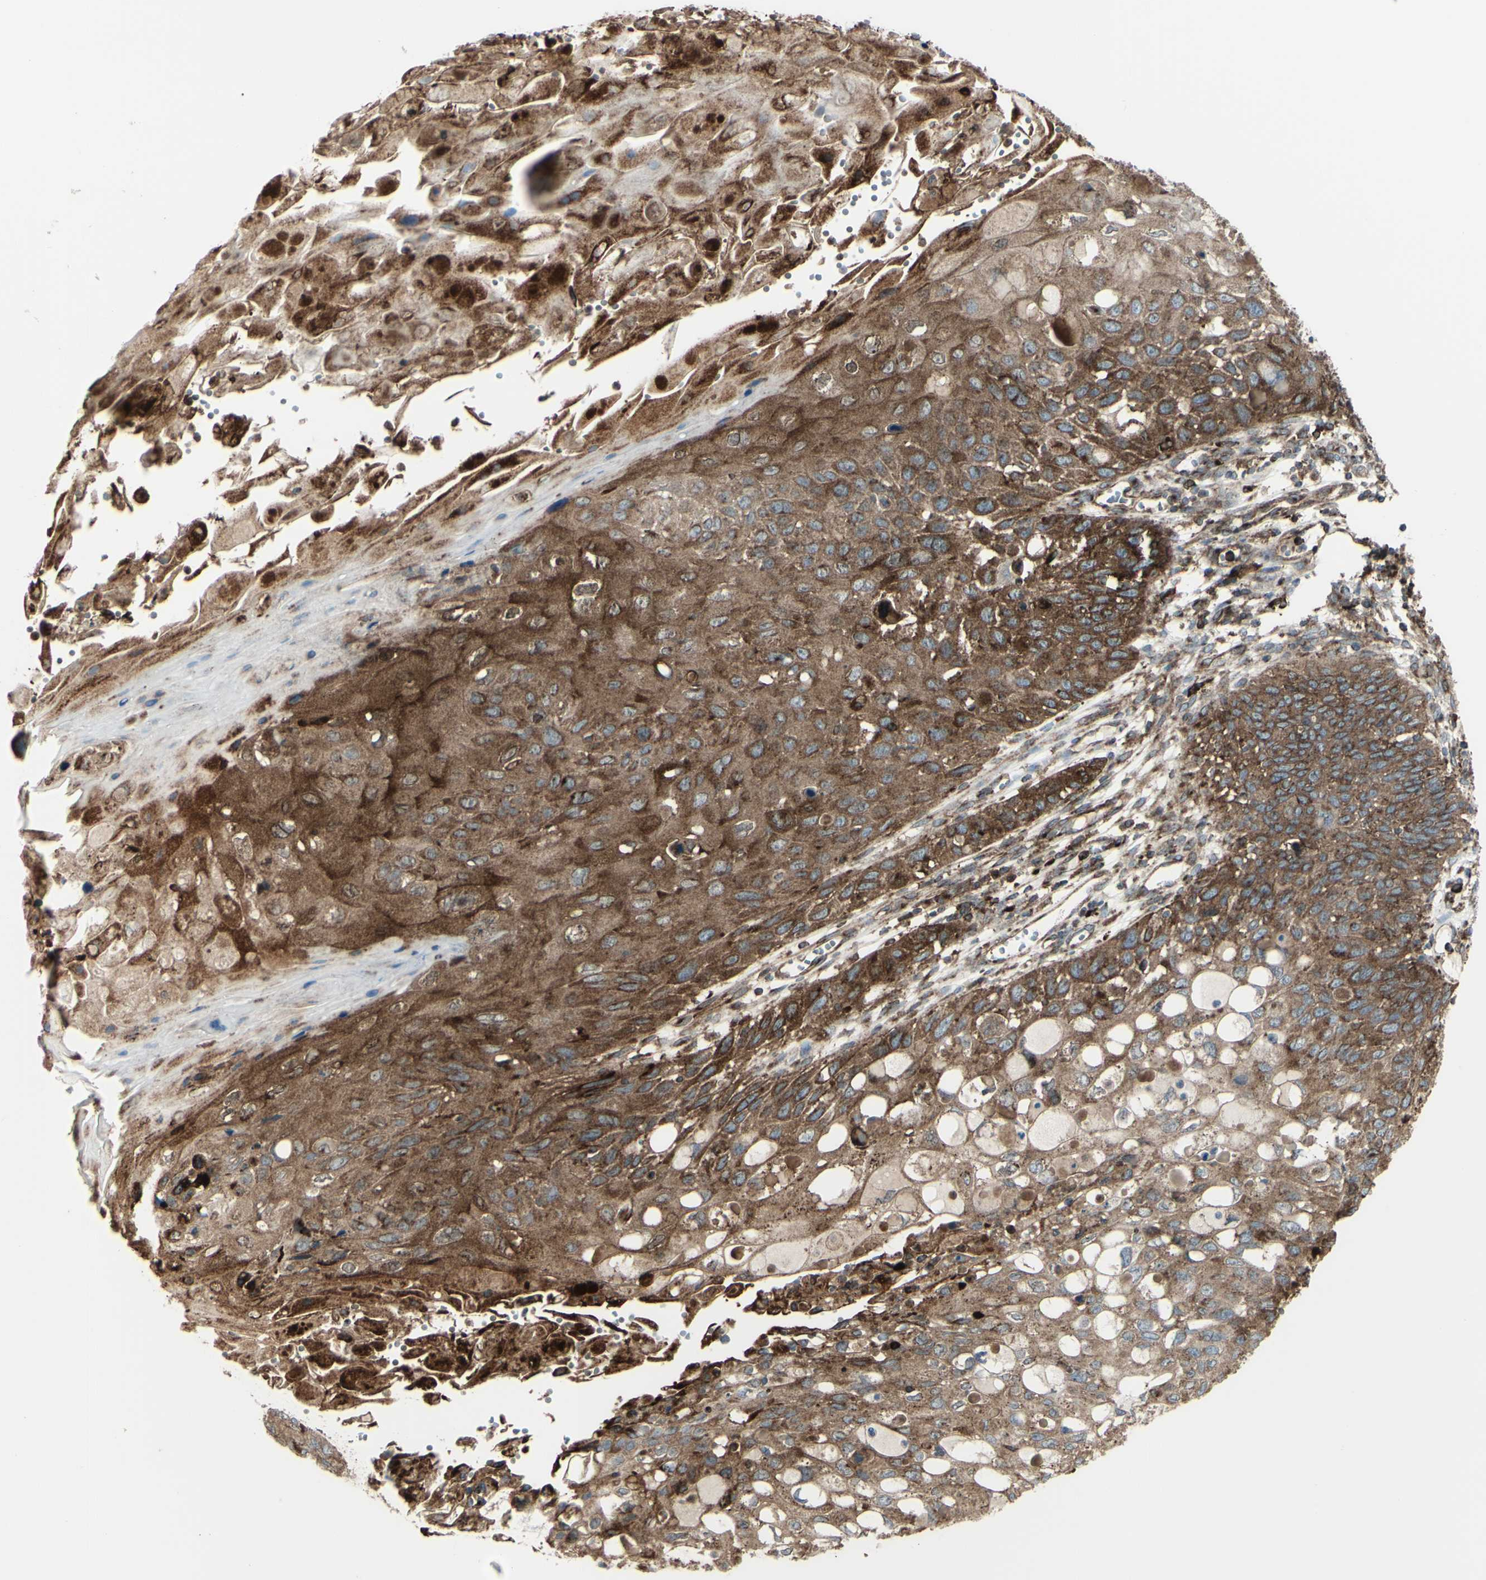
{"staining": {"intensity": "strong", "quantity": ">75%", "location": "cytoplasmic/membranous"}, "tissue": "cervical cancer", "cell_type": "Tumor cells", "image_type": "cancer", "snomed": [{"axis": "morphology", "description": "Squamous cell carcinoma, NOS"}, {"axis": "topography", "description": "Cervix"}], "caption": "Cervical squamous cell carcinoma stained with a protein marker reveals strong staining in tumor cells.", "gene": "NAPA", "patient": {"sex": "female", "age": 70}}